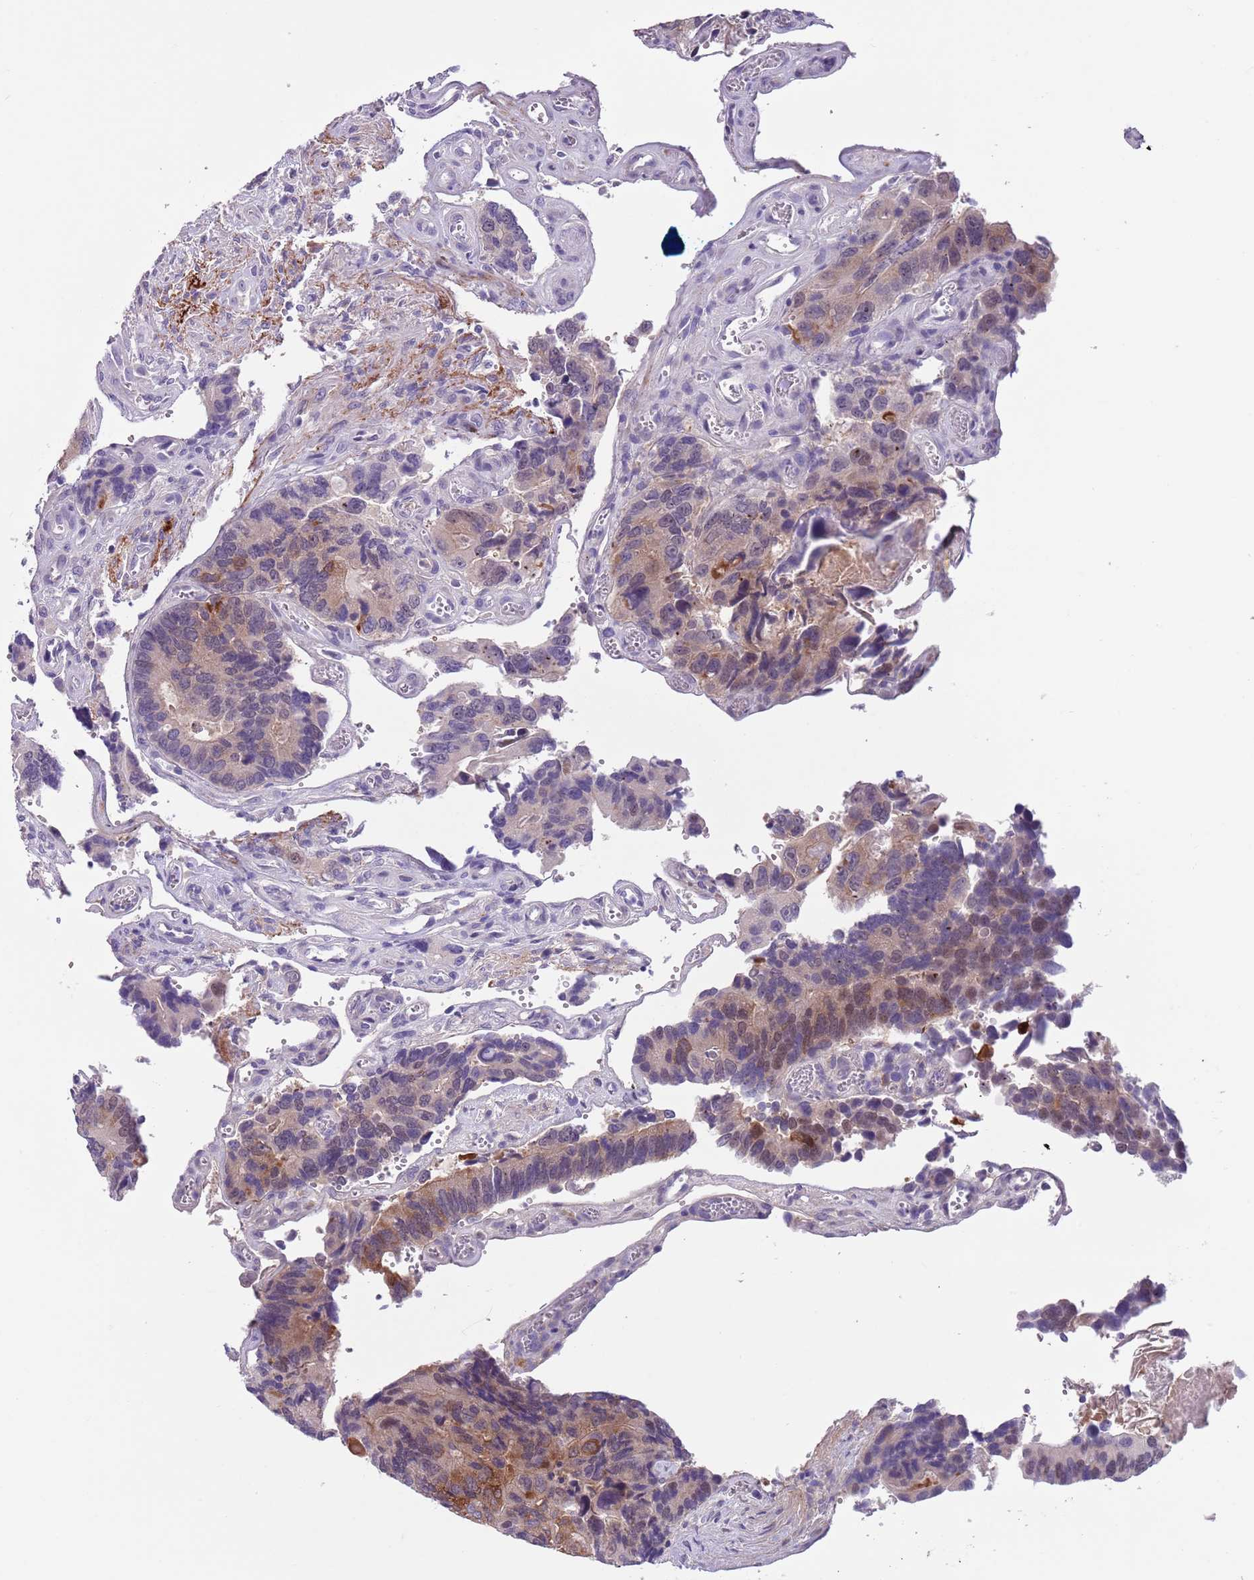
{"staining": {"intensity": "moderate", "quantity": "25%-75%", "location": "cytoplasmic/membranous"}, "tissue": "colorectal cancer", "cell_type": "Tumor cells", "image_type": "cancer", "snomed": [{"axis": "morphology", "description": "Adenocarcinoma, NOS"}, {"axis": "topography", "description": "Colon"}], "caption": "Colorectal cancer was stained to show a protein in brown. There is medium levels of moderate cytoplasmic/membranous staining in about 25%-75% of tumor cells.", "gene": "PFKFB2", "patient": {"sex": "male", "age": 84}}